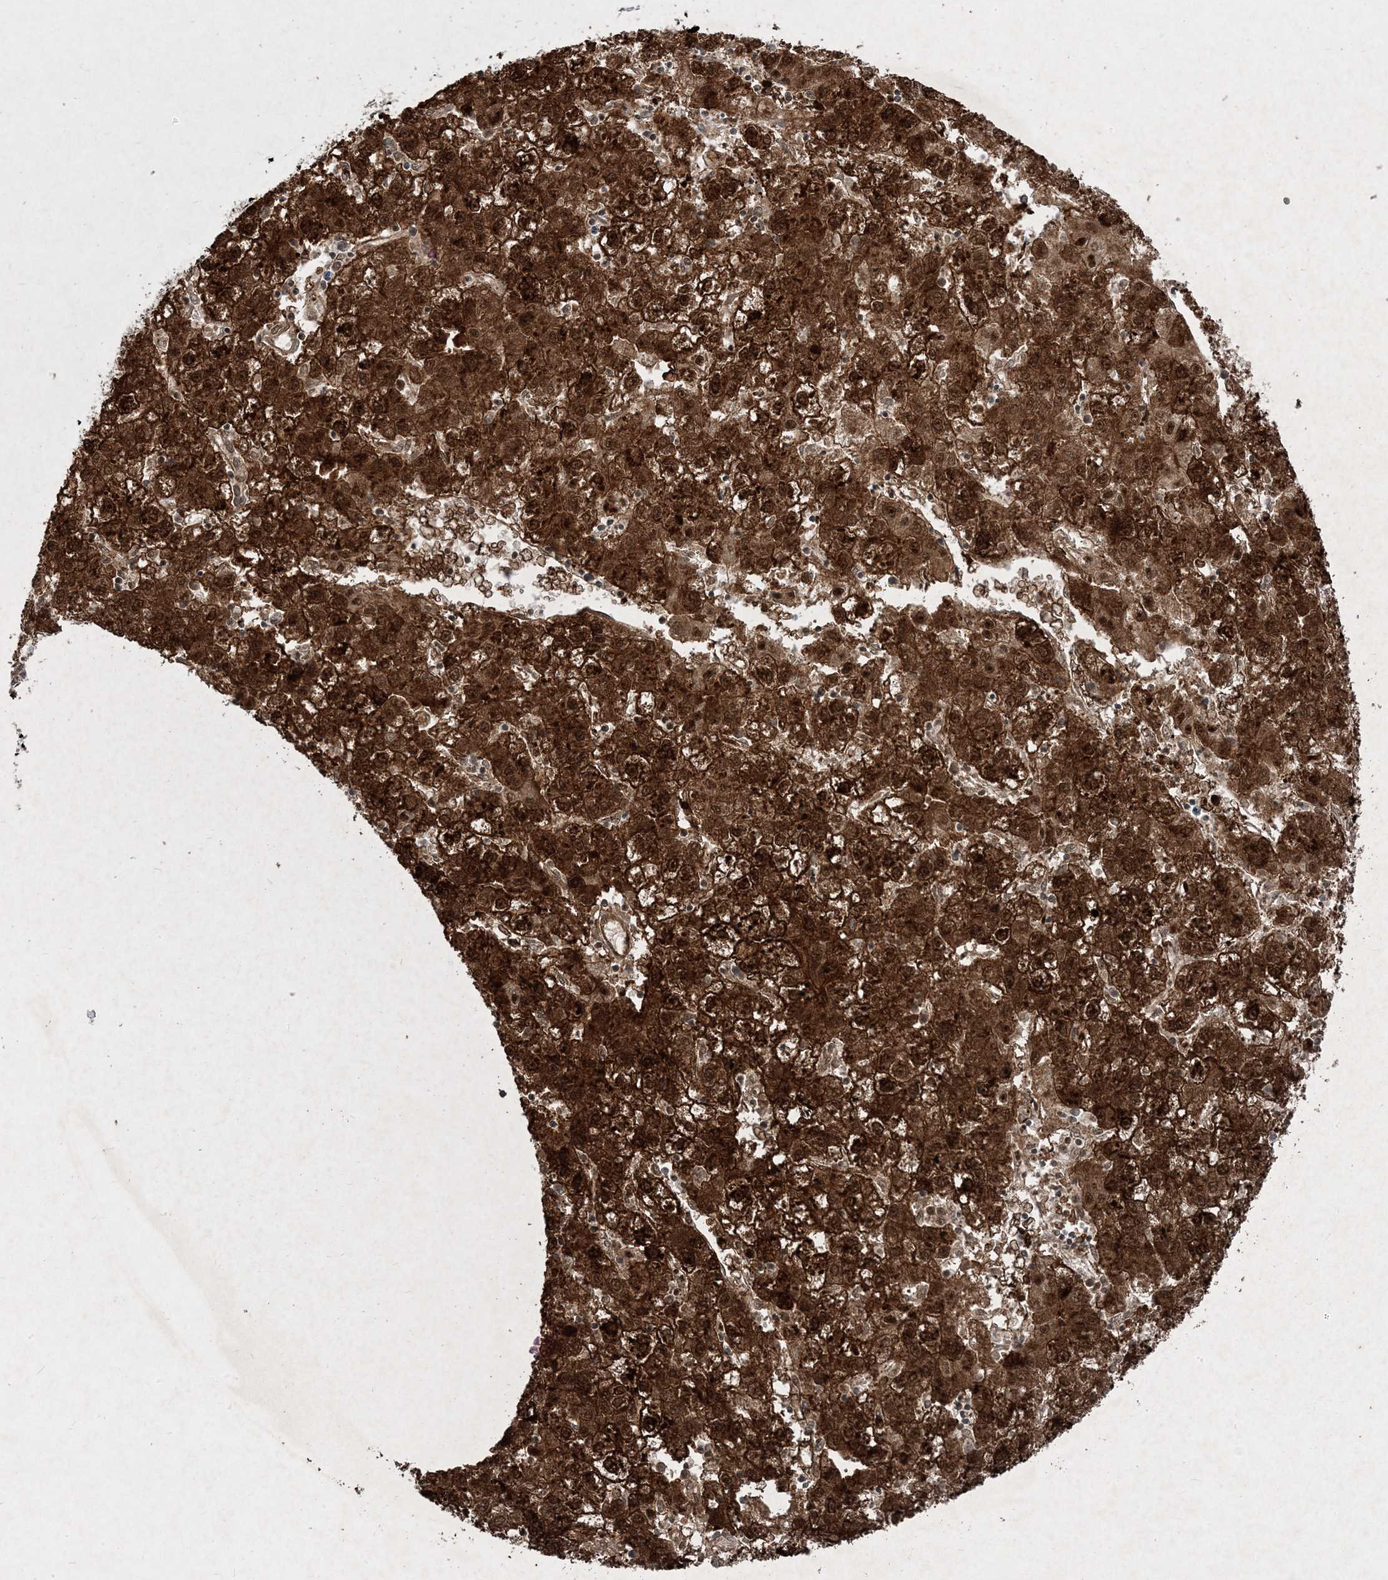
{"staining": {"intensity": "strong", "quantity": ">75%", "location": "cytoplasmic/membranous,nuclear"}, "tissue": "liver cancer", "cell_type": "Tumor cells", "image_type": "cancer", "snomed": [{"axis": "morphology", "description": "Carcinoma, Hepatocellular, NOS"}, {"axis": "topography", "description": "Liver"}], "caption": "Immunohistochemistry (IHC) micrograph of hepatocellular carcinoma (liver) stained for a protein (brown), which reveals high levels of strong cytoplasmic/membranous and nuclear expression in about >75% of tumor cells.", "gene": "PLEKHM2", "patient": {"sex": "male", "age": 72}}